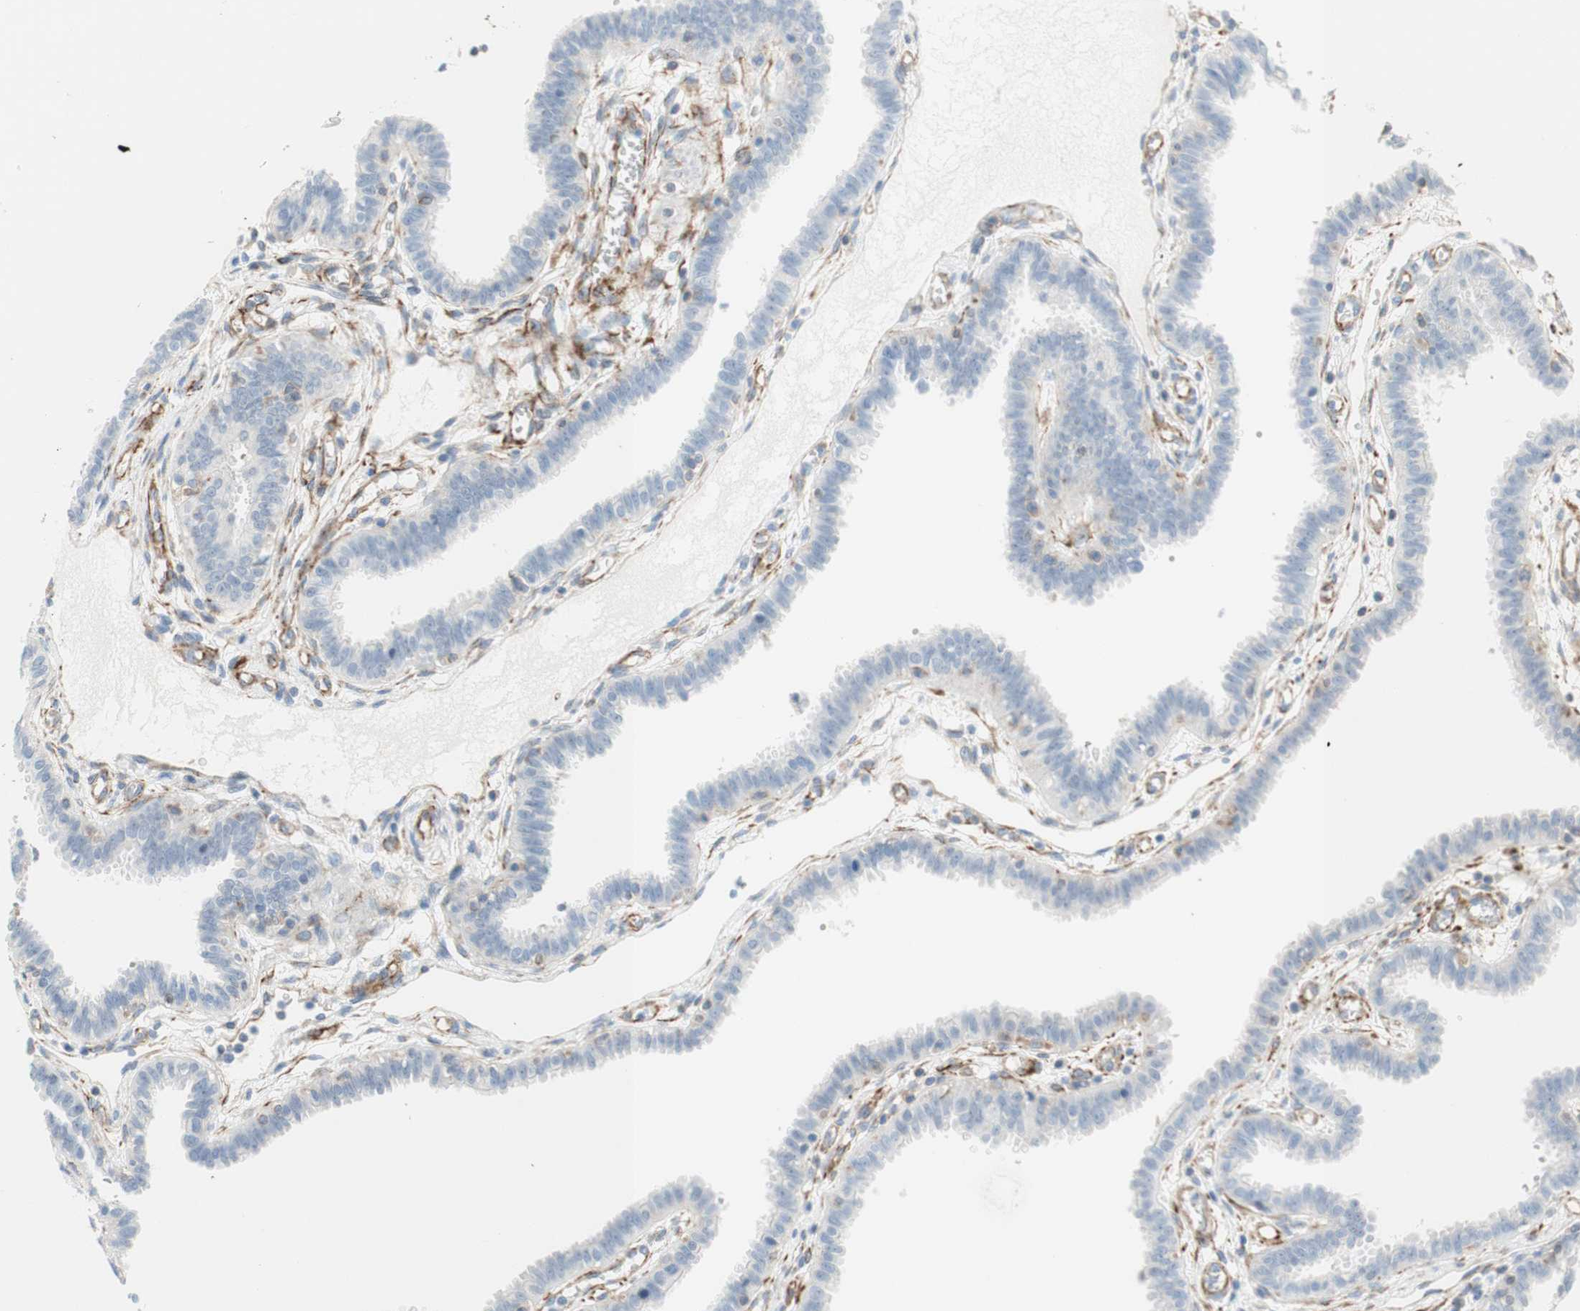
{"staining": {"intensity": "negative", "quantity": "none", "location": "none"}, "tissue": "fallopian tube", "cell_type": "Glandular cells", "image_type": "normal", "snomed": [{"axis": "morphology", "description": "Normal tissue, NOS"}, {"axis": "topography", "description": "Fallopian tube"}], "caption": "IHC image of normal fallopian tube: fallopian tube stained with DAB (3,3'-diaminobenzidine) reveals no significant protein expression in glandular cells. (Brightfield microscopy of DAB (3,3'-diaminobenzidine) immunohistochemistry at high magnification).", "gene": "POU2AF1", "patient": {"sex": "female", "age": 32}}